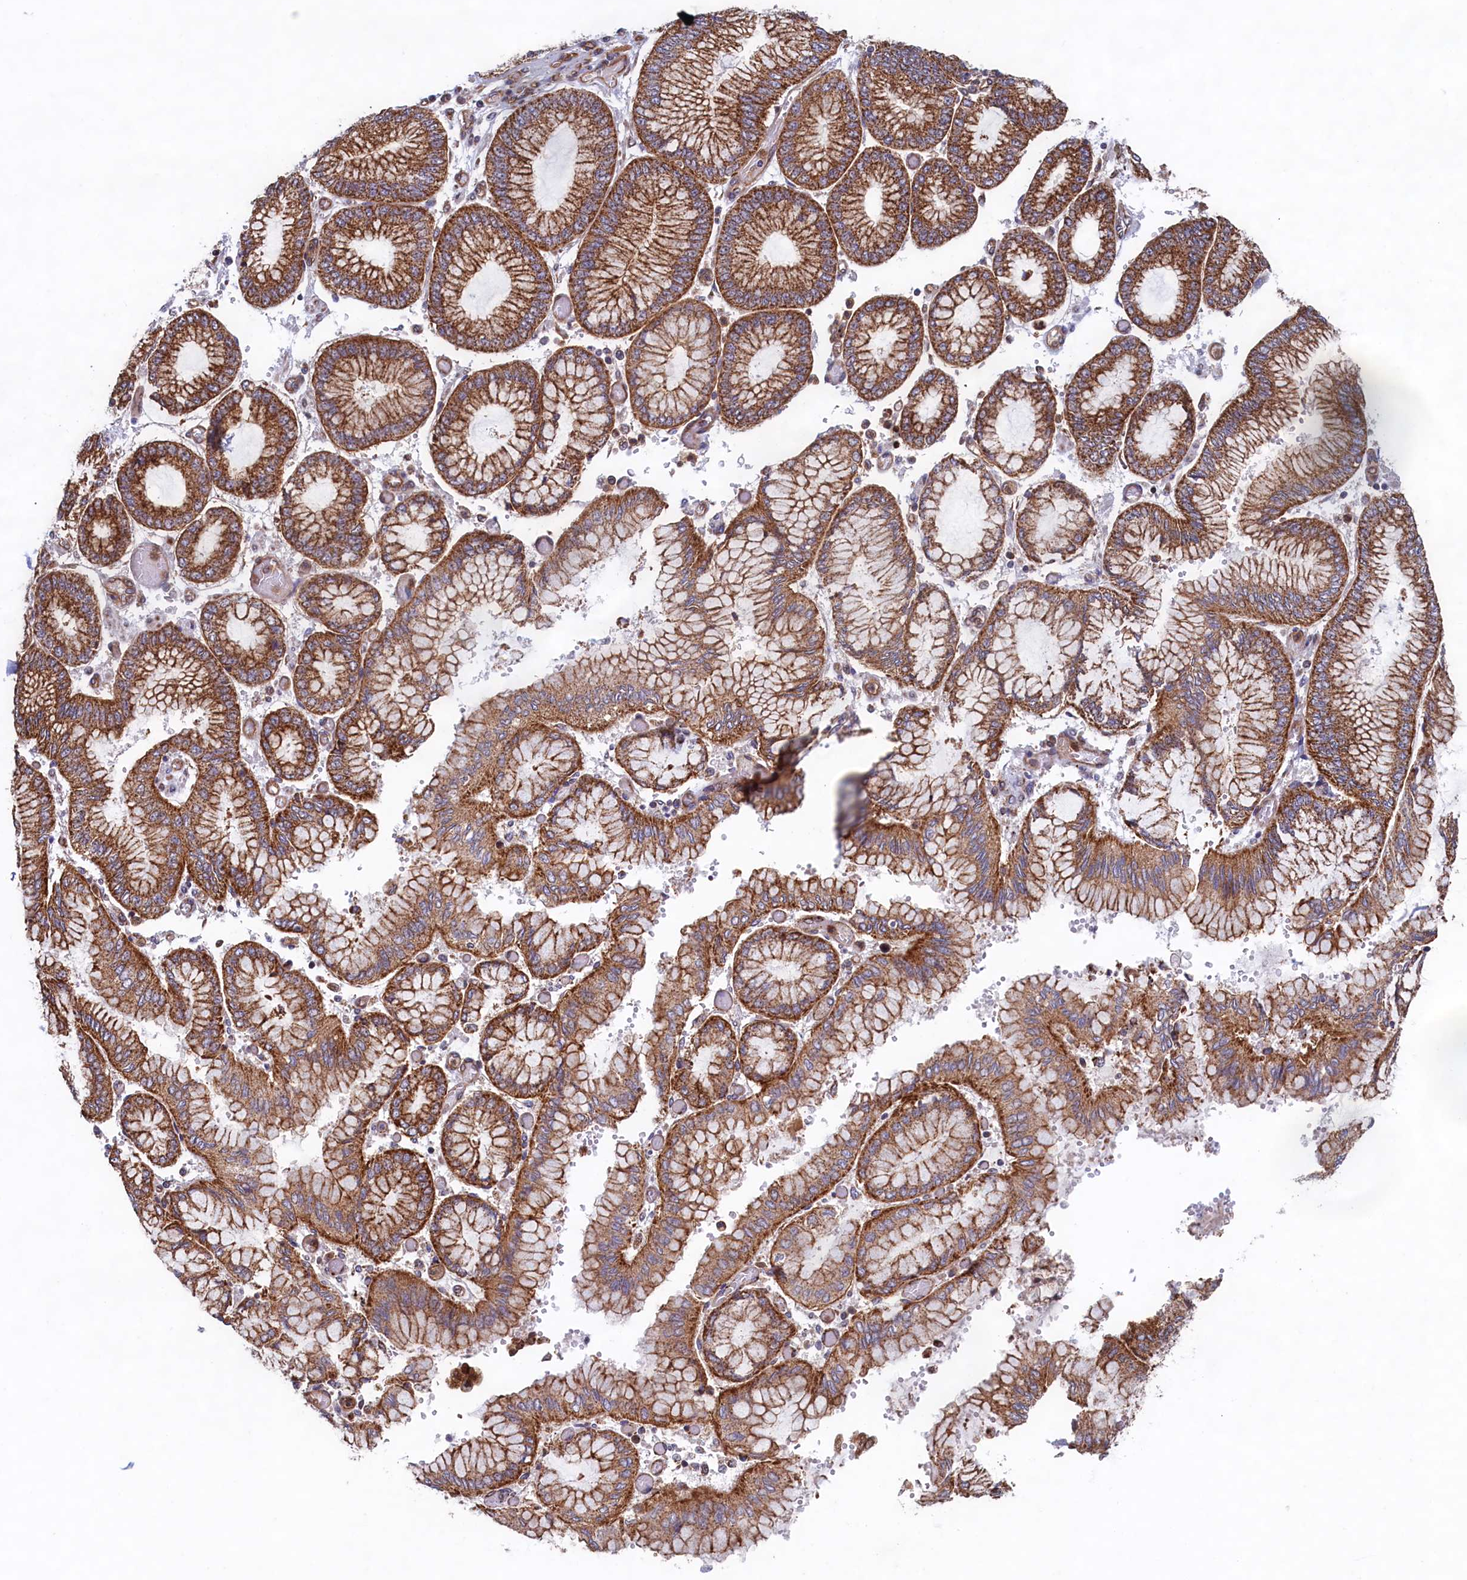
{"staining": {"intensity": "moderate", "quantity": ">75%", "location": "cytoplasmic/membranous"}, "tissue": "stomach cancer", "cell_type": "Tumor cells", "image_type": "cancer", "snomed": [{"axis": "morphology", "description": "Adenocarcinoma, NOS"}, {"axis": "topography", "description": "Stomach"}], "caption": "Protein analysis of stomach adenocarcinoma tissue reveals moderate cytoplasmic/membranous staining in about >75% of tumor cells.", "gene": "UBE3B", "patient": {"sex": "male", "age": 76}}